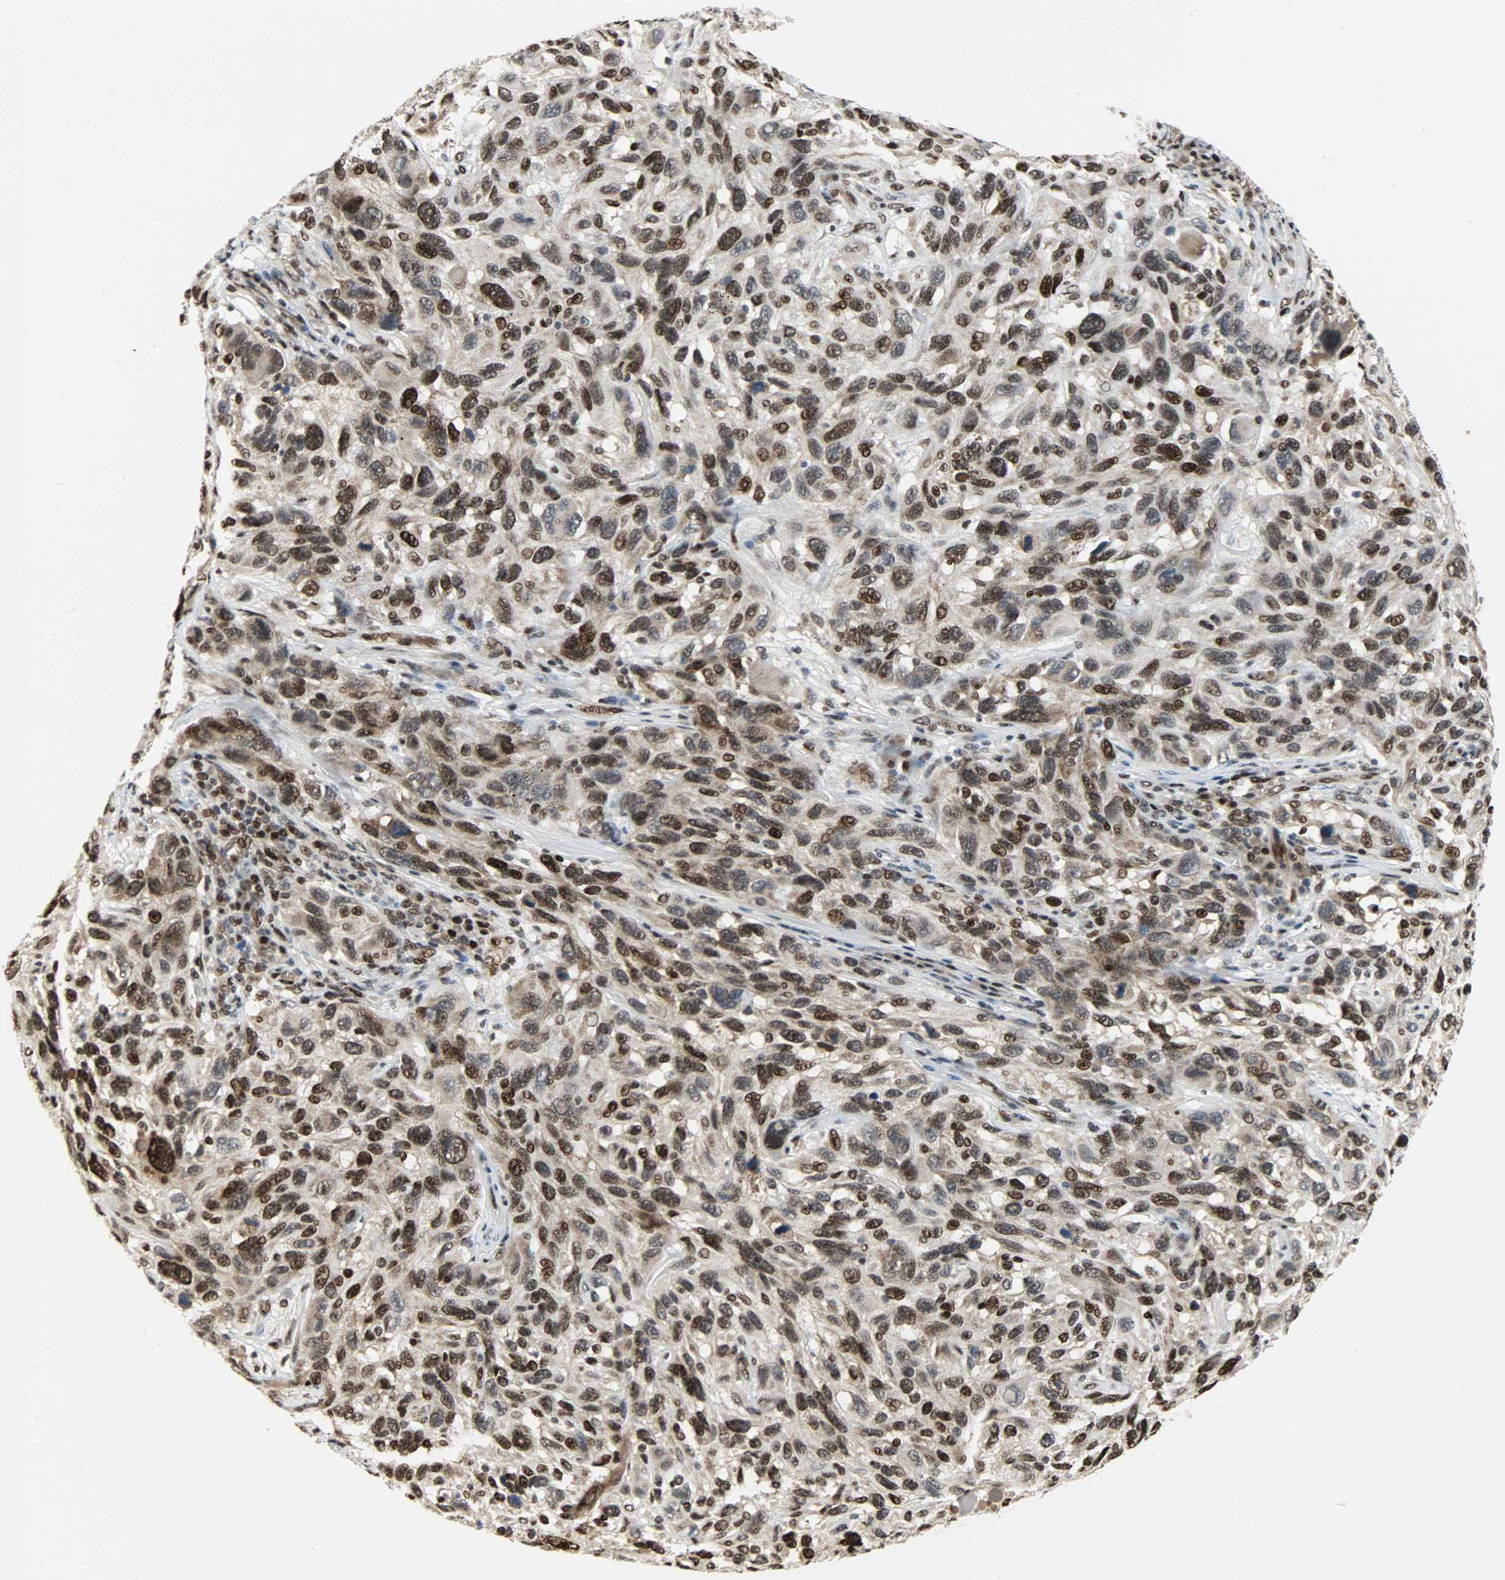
{"staining": {"intensity": "strong", "quantity": ">75%", "location": "cytoplasmic/membranous,nuclear"}, "tissue": "melanoma", "cell_type": "Tumor cells", "image_type": "cancer", "snomed": [{"axis": "morphology", "description": "Malignant melanoma, NOS"}, {"axis": "topography", "description": "Skin"}], "caption": "Immunohistochemistry (IHC) (DAB) staining of human malignant melanoma exhibits strong cytoplasmic/membranous and nuclear protein positivity in about >75% of tumor cells.", "gene": "SNAI1", "patient": {"sex": "male", "age": 53}}